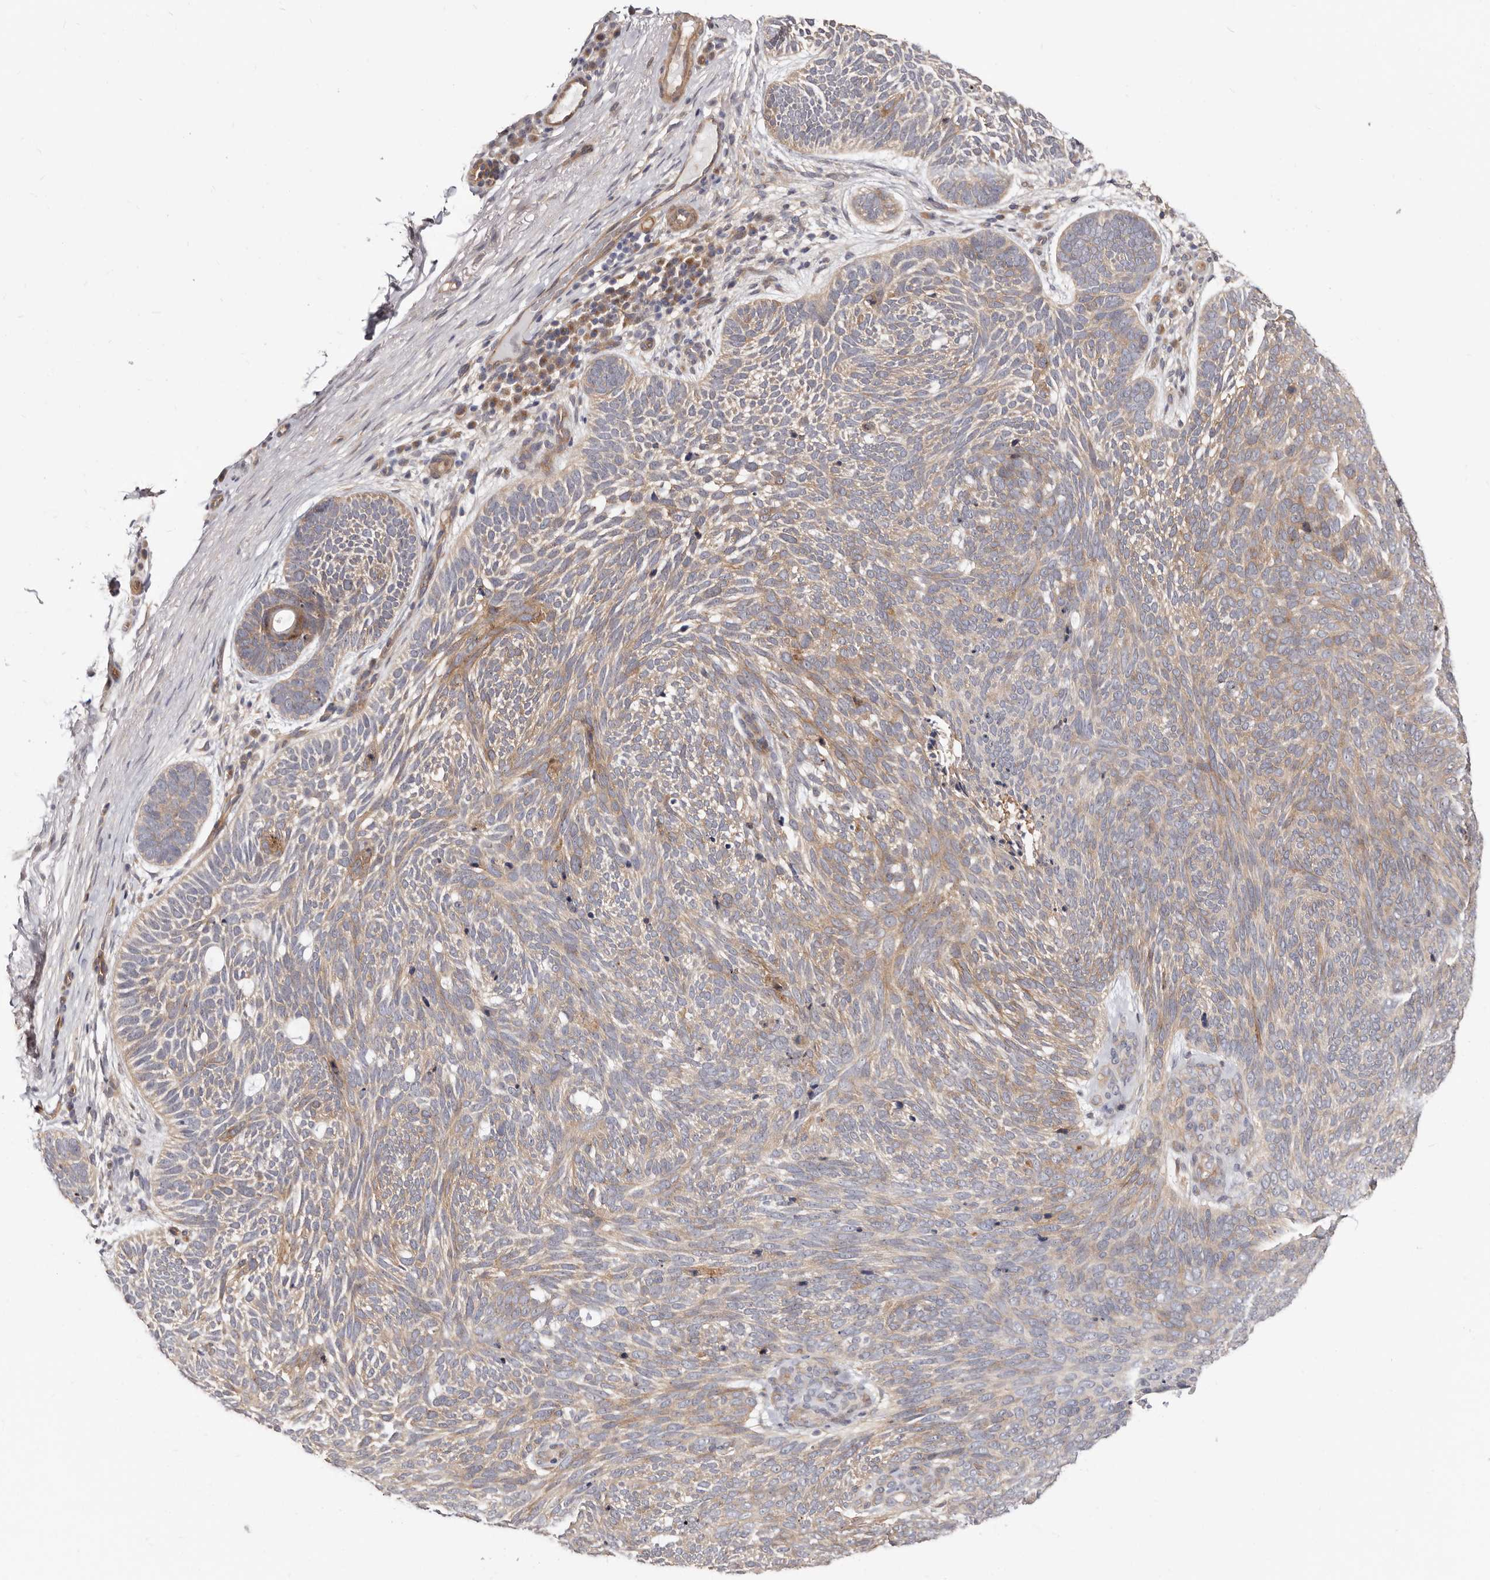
{"staining": {"intensity": "weak", "quantity": "25%-75%", "location": "cytoplasmic/membranous"}, "tissue": "skin cancer", "cell_type": "Tumor cells", "image_type": "cancer", "snomed": [{"axis": "morphology", "description": "Basal cell carcinoma"}, {"axis": "topography", "description": "Skin"}], "caption": "The micrograph displays staining of basal cell carcinoma (skin), revealing weak cytoplasmic/membranous protein staining (brown color) within tumor cells. (Stains: DAB (3,3'-diaminobenzidine) in brown, nuclei in blue, Microscopy: brightfield microscopy at high magnification).", "gene": "GPATCH4", "patient": {"sex": "female", "age": 85}}